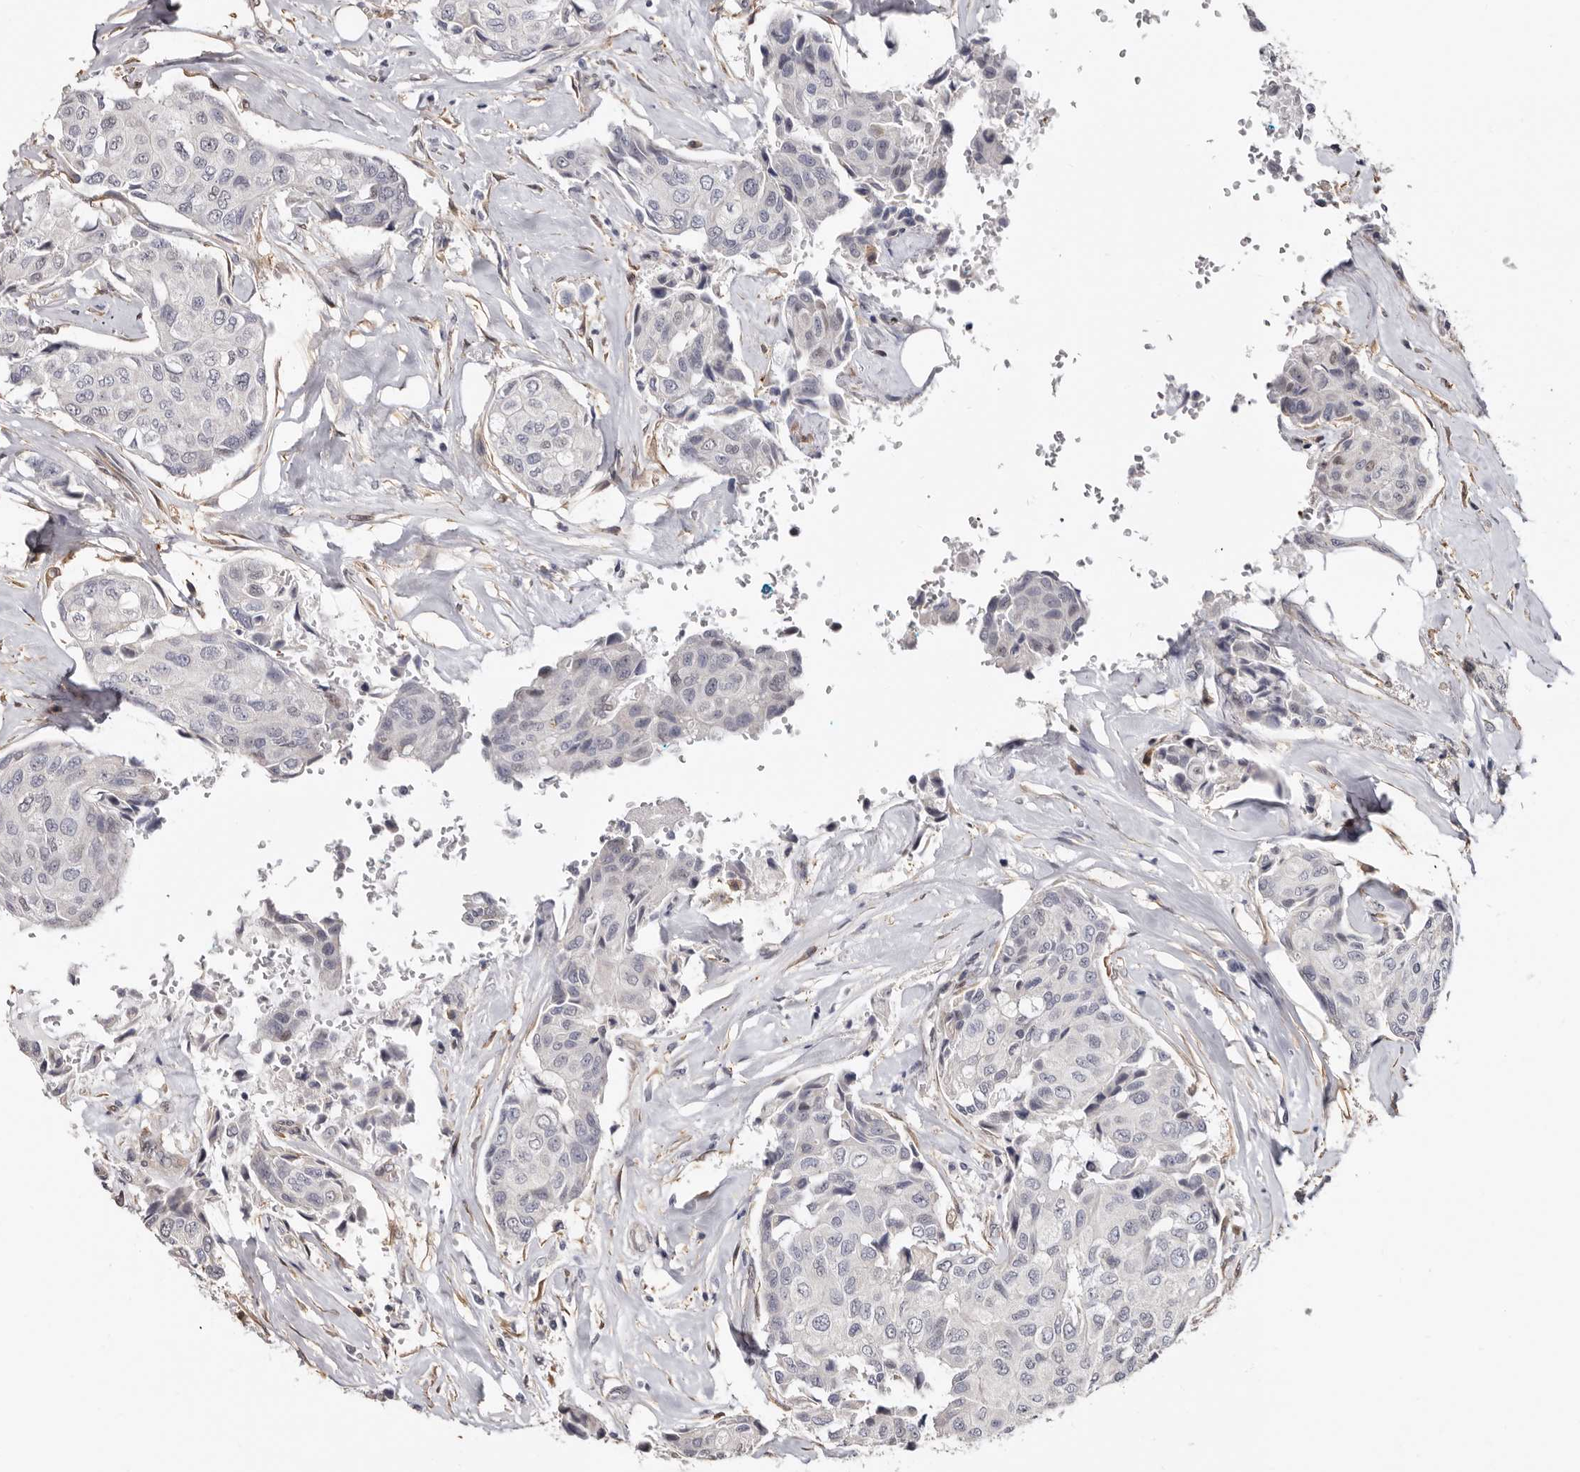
{"staining": {"intensity": "negative", "quantity": "none", "location": "none"}, "tissue": "breast cancer", "cell_type": "Tumor cells", "image_type": "cancer", "snomed": [{"axis": "morphology", "description": "Duct carcinoma"}, {"axis": "topography", "description": "Breast"}], "caption": "Micrograph shows no significant protein staining in tumor cells of intraductal carcinoma (breast).", "gene": "KHDRBS2", "patient": {"sex": "female", "age": 80}}